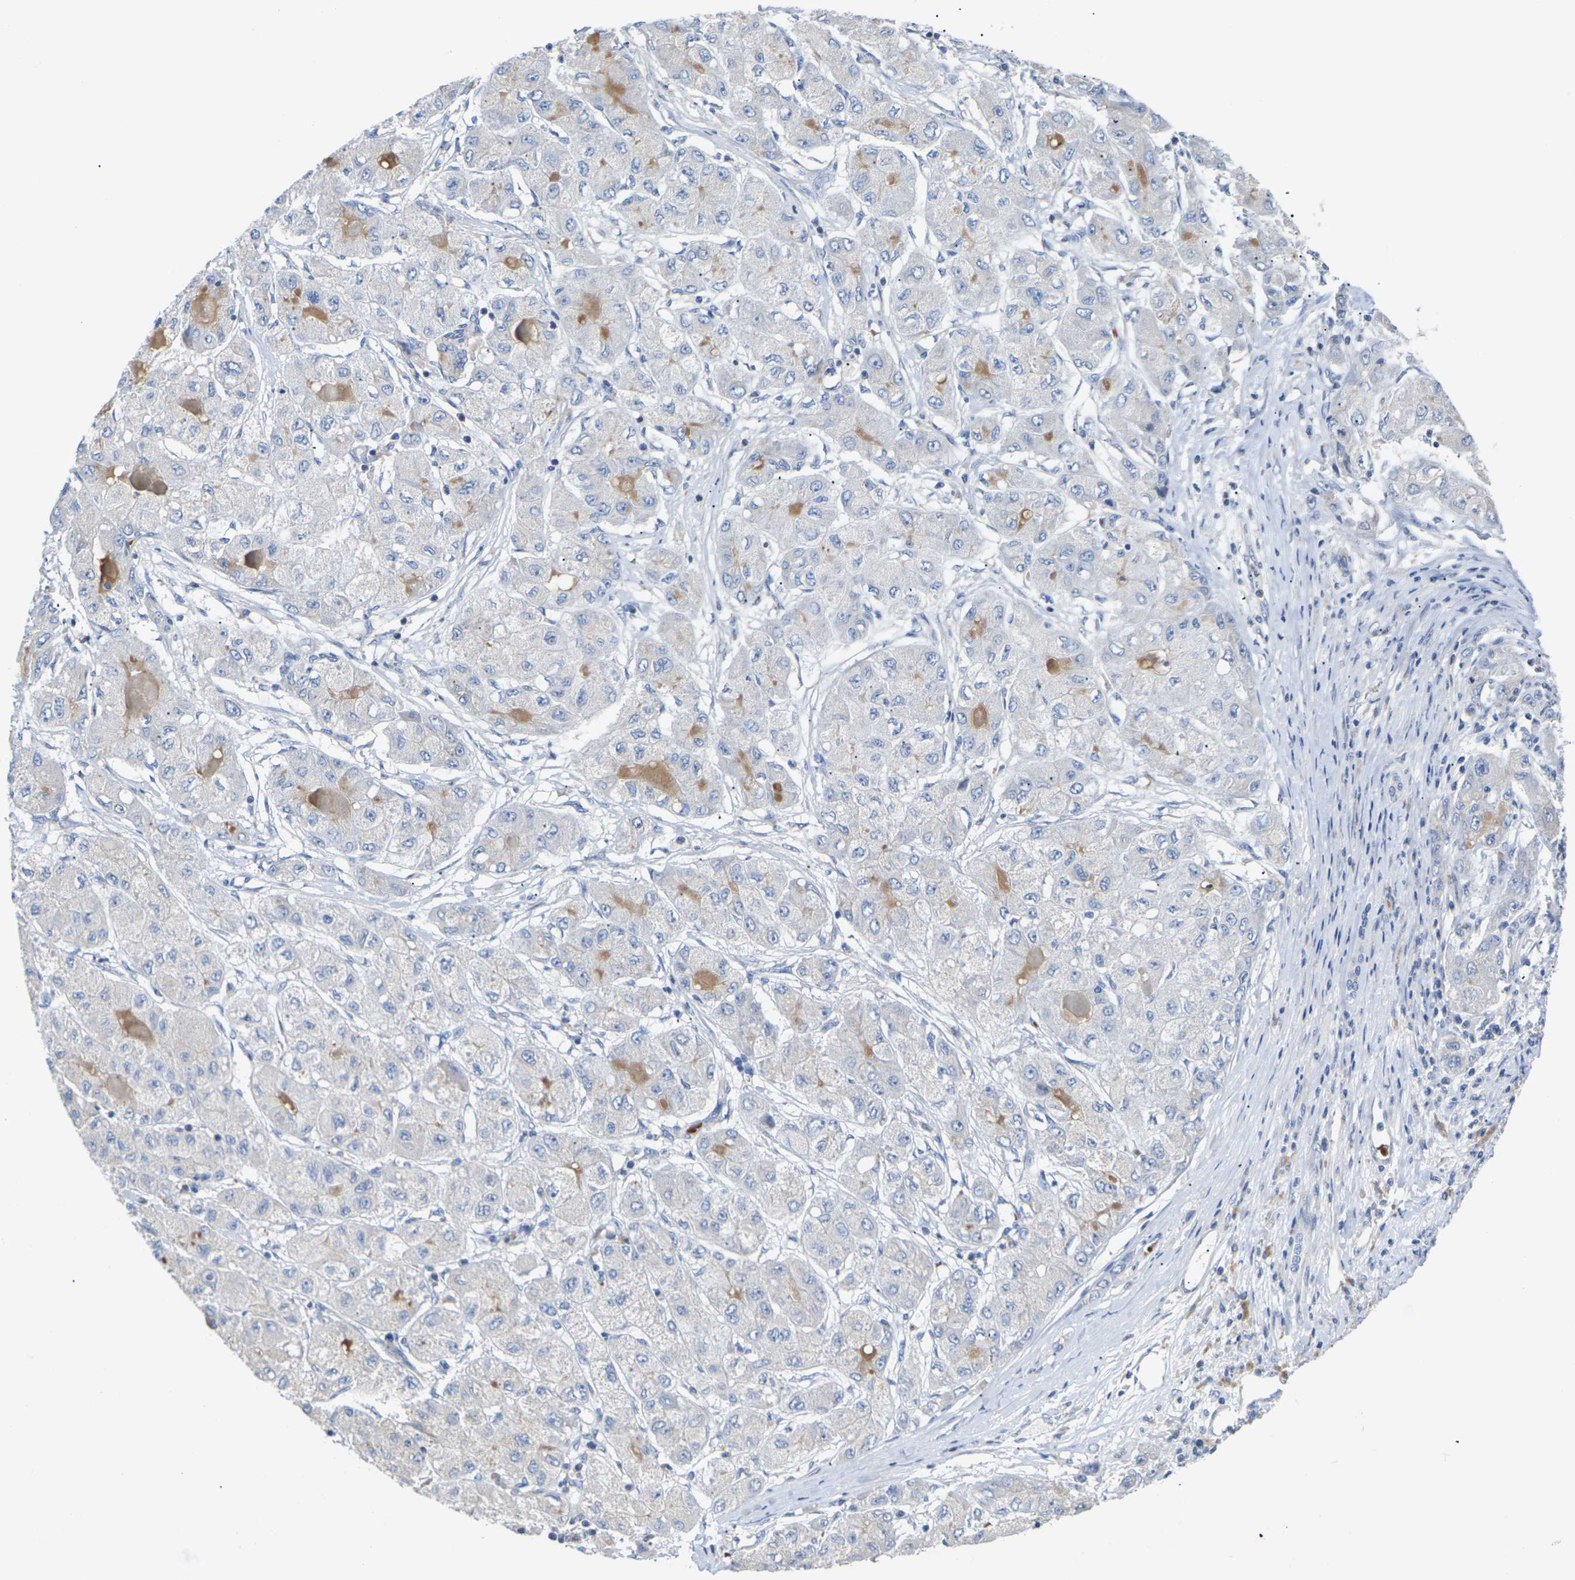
{"staining": {"intensity": "negative", "quantity": "none", "location": "none"}, "tissue": "liver cancer", "cell_type": "Tumor cells", "image_type": "cancer", "snomed": [{"axis": "morphology", "description": "Carcinoma, Hepatocellular, NOS"}, {"axis": "topography", "description": "Liver"}], "caption": "Human liver cancer stained for a protein using IHC demonstrates no staining in tumor cells.", "gene": "TMCO4", "patient": {"sex": "male", "age": 80}}